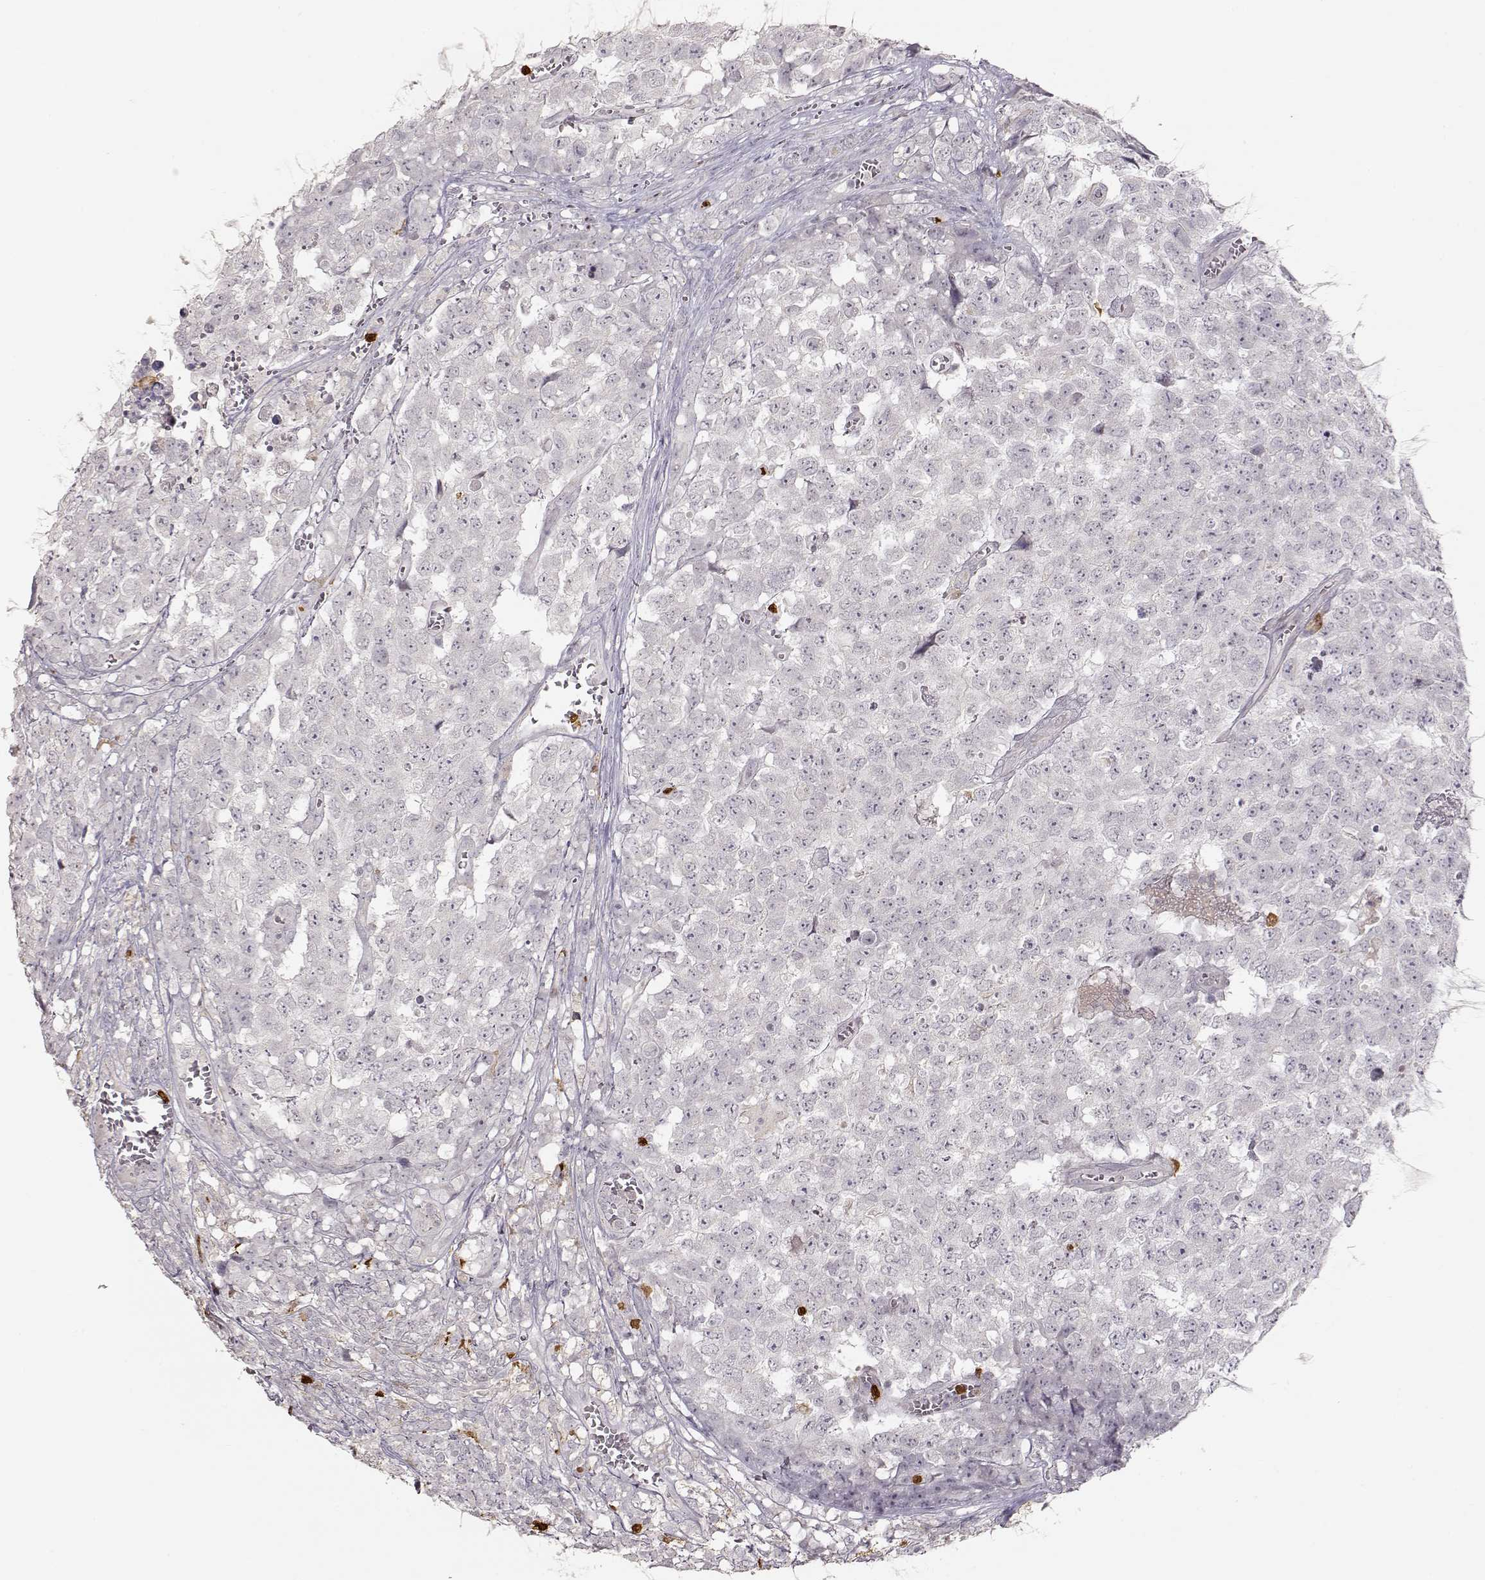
{"staining": {"intensity": "negative", "quantity": "none", "location": "none"}, "tissue": "testis cancer", "cell_type": "Tumor cells", "image_type": "cancer", "snomed": [{"axis": "morphology", "description": "Carcinoma, Embryonal, NOS"}, {"axis": "topography", "description": "Testis"}], "caption": "Testis embryonal carcinoma stained for a protein using immunohistochemistry displays no staining tumor cells.", "gene": "S100B", "patient": {"sex": "male", "age": 23}}